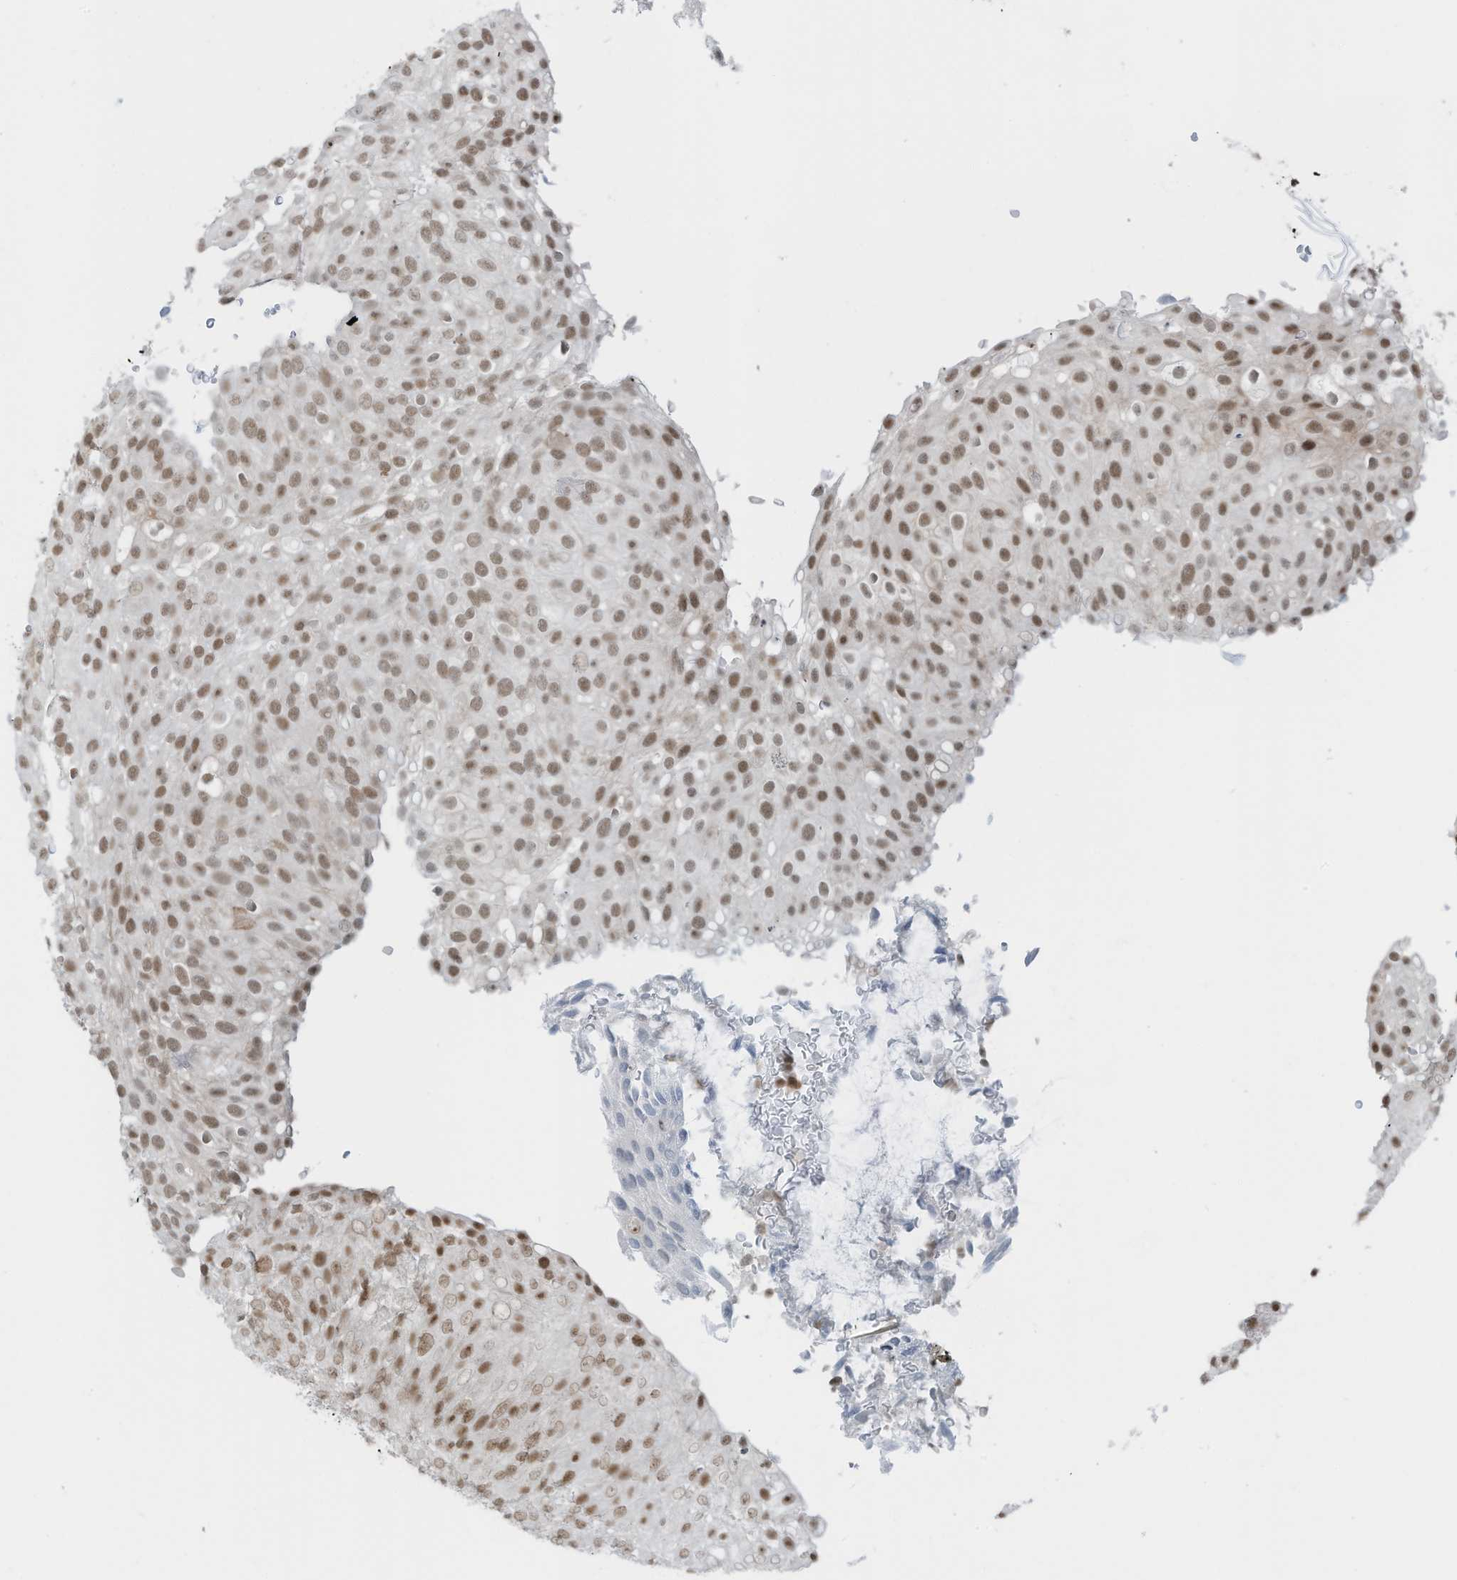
{"staining": {"intensity": "moderate", "quantity": ">75%", "location": "nuclear"}, "tissue": "urothelial cancer", "cell_type": "Tumor cells", "image_type": "cancer", "snomed": [{"axis": "morphology", "description": "Urothelial carcinoma, Low grade"}, {"axis": "topography", "description": "Urinary bladder"}], "caption": "Moderate nuclear protein positivity is identified in approximately >75% of tumor cells in urothelial cancer.", "gene": "WRNIP1", "patient": {"sex": "male", "age": 78}}